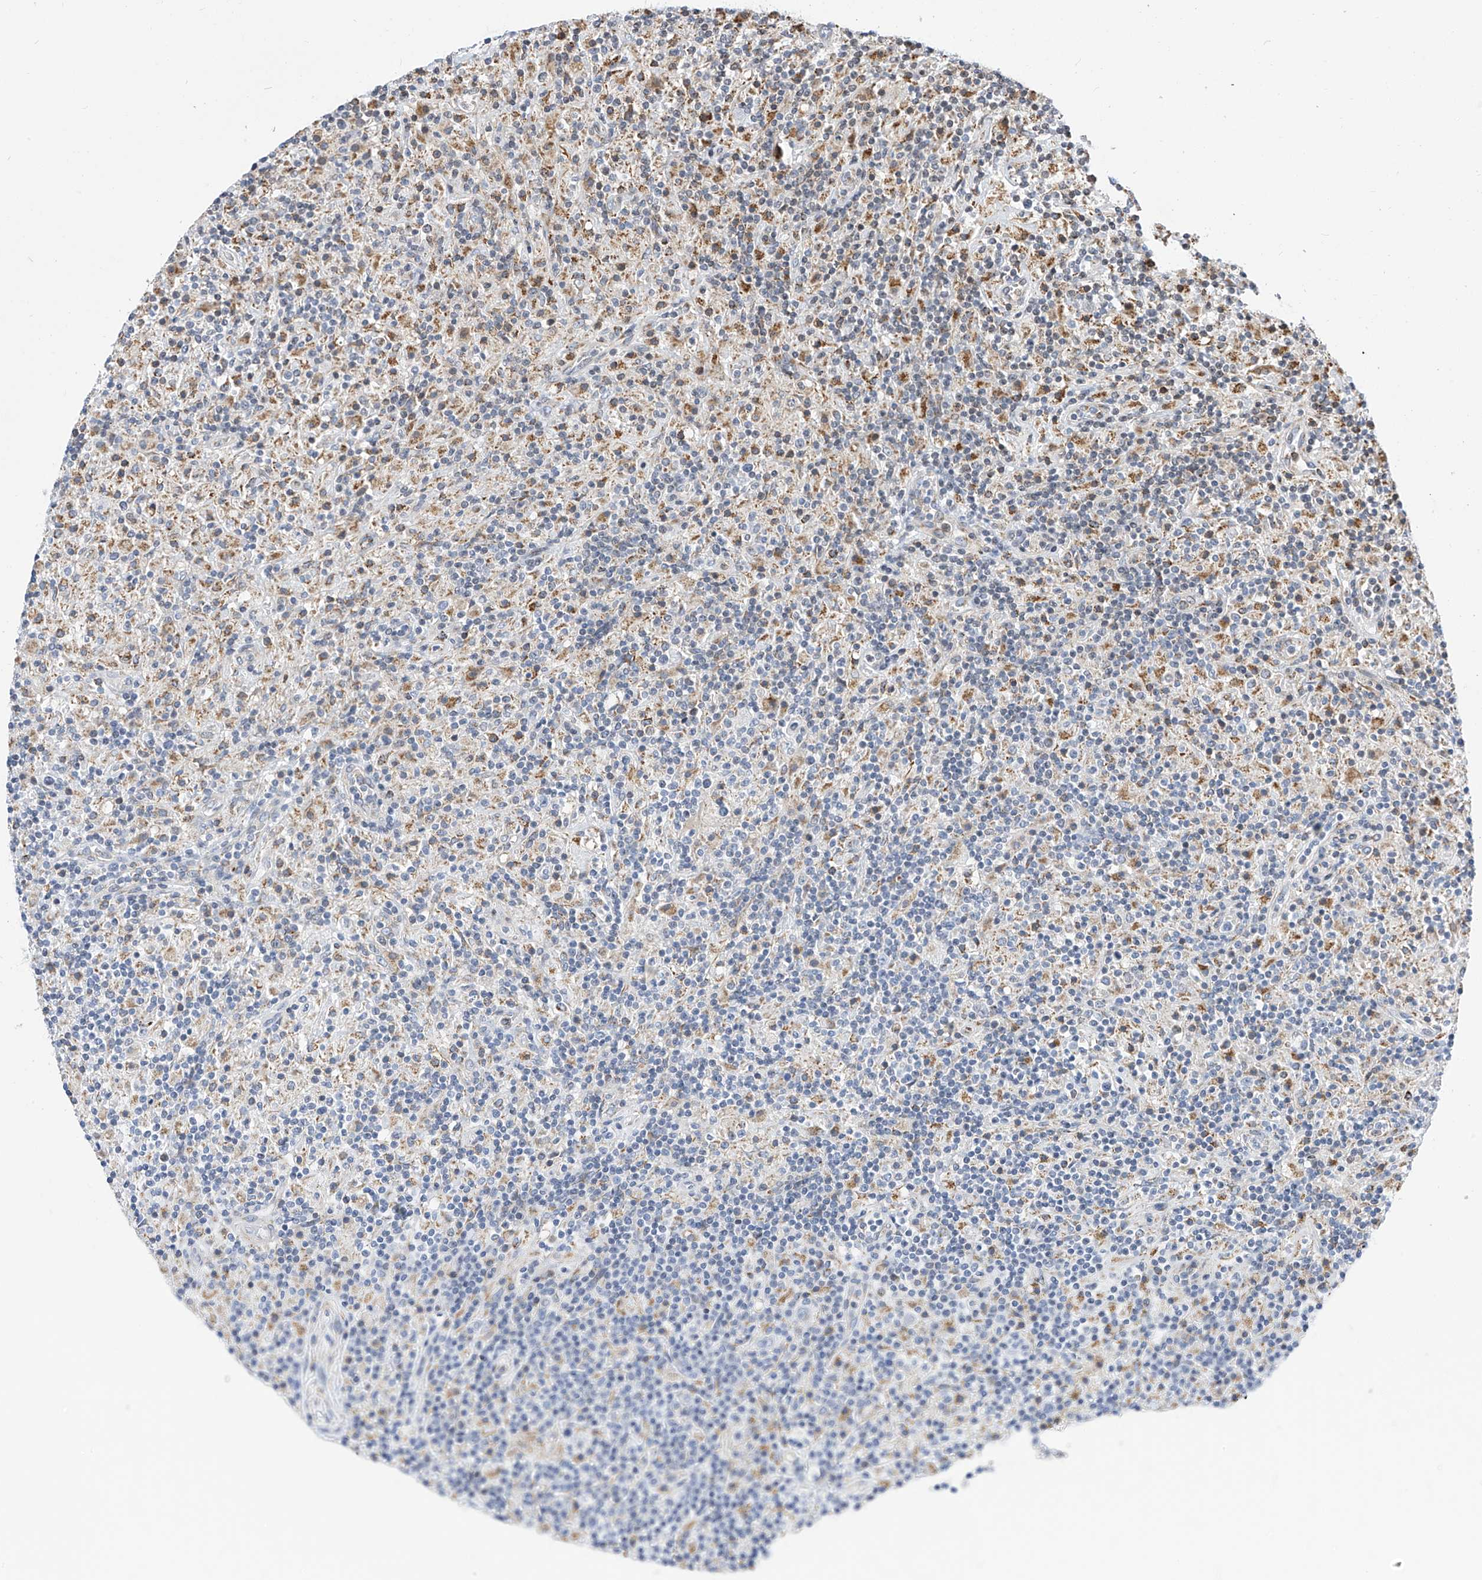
{"staining": {"intensity": "negative", "quantity": "none", "location": "none"}, "tissue": "lymphoma", "cell_type": "Tumor cells", "image_type": "cancer", "snomed": [{"axis": "morphology", "description": "Hodgkin's disease, NOS"}, {"axis": "topography", "description": "Lymph node"}], "caption": "Image shows no protein staining in tumor cells of lymphoma tissue.", "gene": "TTLL8", "patient": {"sex": "male", "age": 70}}